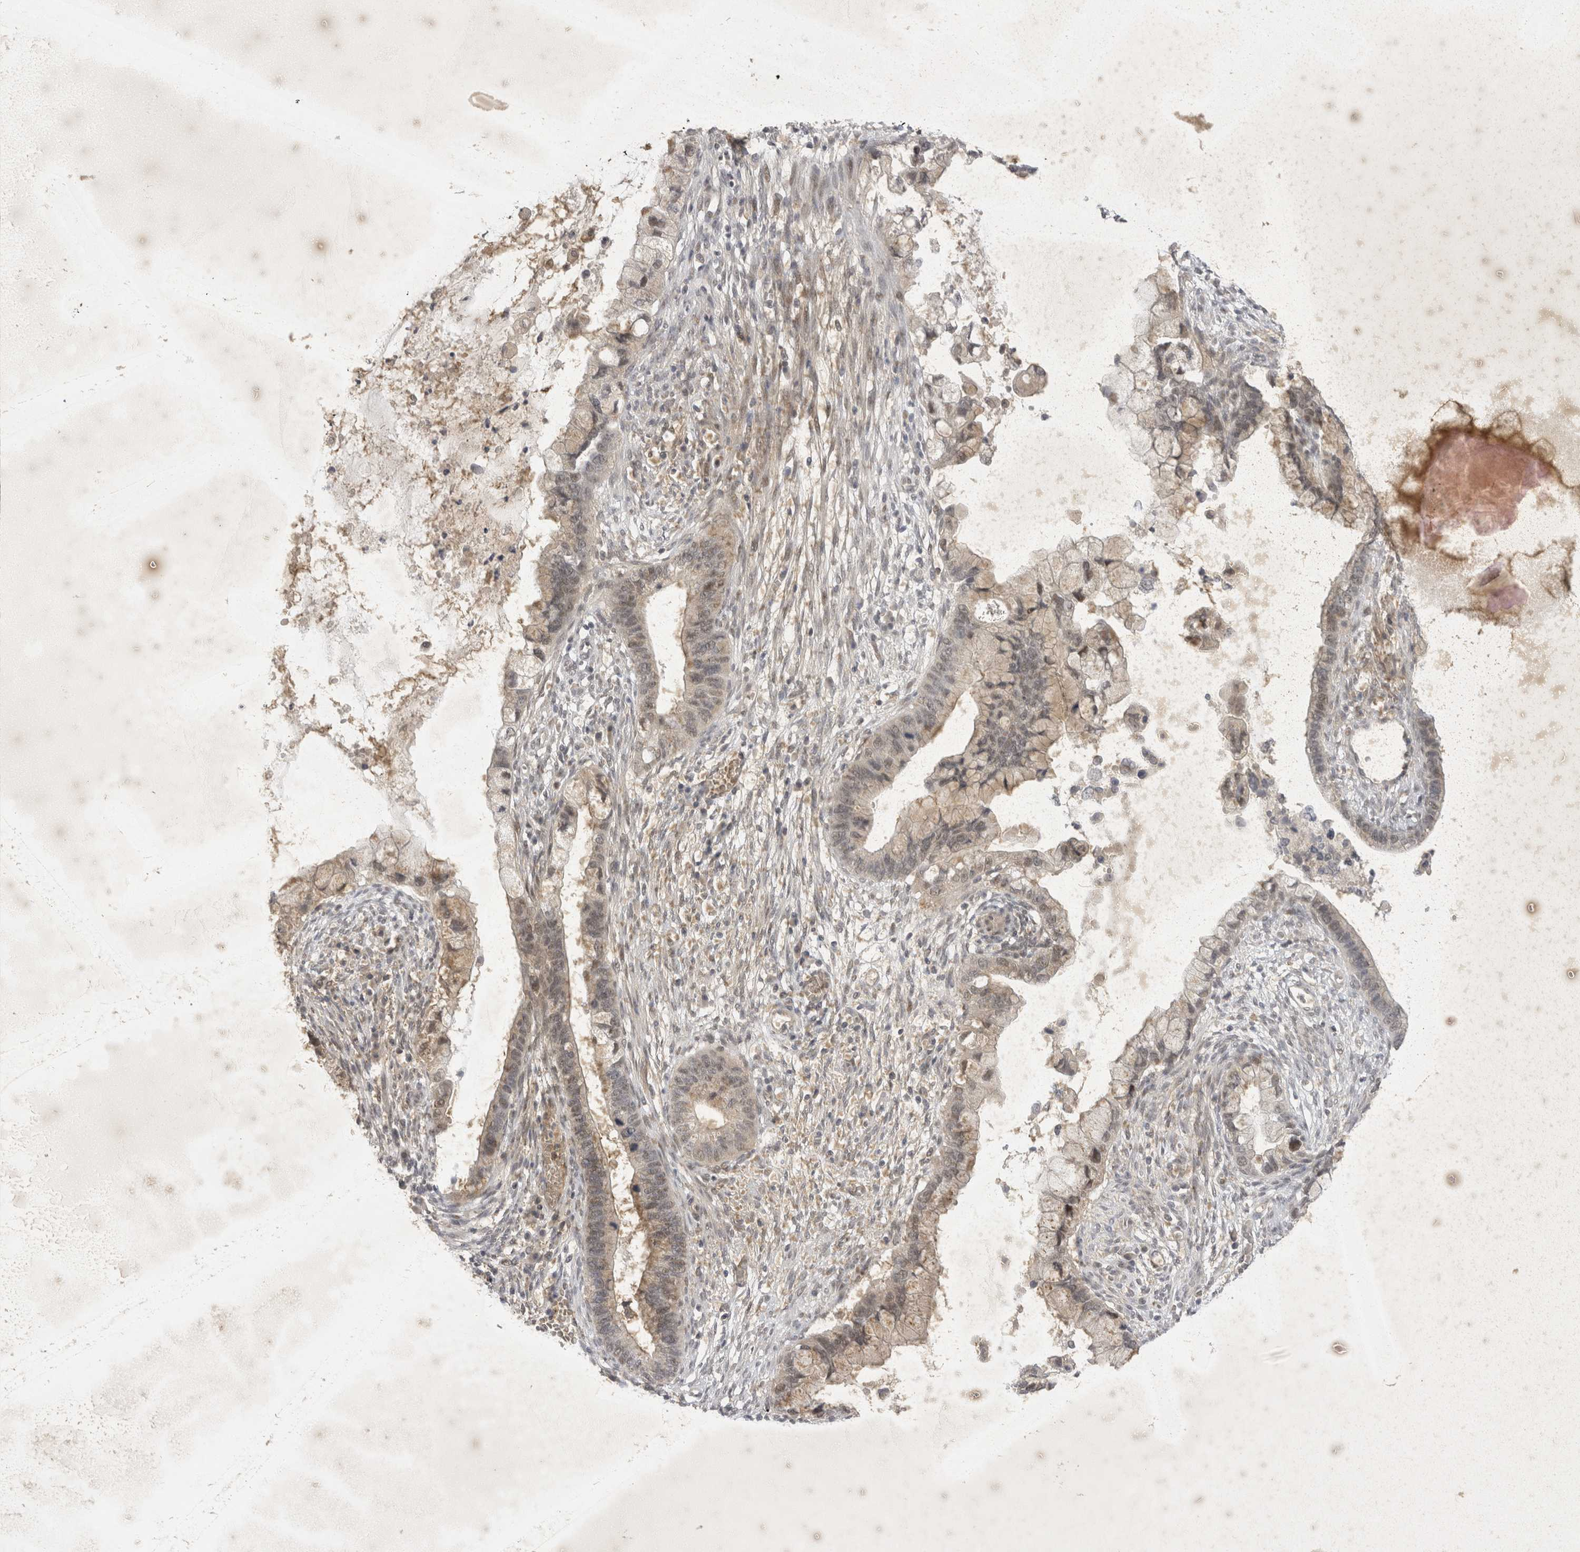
{"staining": {"intensity": "weak", "quantity": ">75%", "location": "cytoplasmic/membranous"}, "tissue": "cervical cancer", "cell_type": "Tumor cells", "image_type": "cancer", "snomed": [{"axis": "morphology", "description": "Adenocarcinoma, NOS"}, {"axis": "topography", "description": "Cervix"}], "caption": "Human cervical cancer stained for a protein (brown) exhibits weak cytoplasmic/membranous positive staining in about >75% of tumor cells.", "gene": "TOM1L2", "patient": {"sex": "female", "age": 44}}